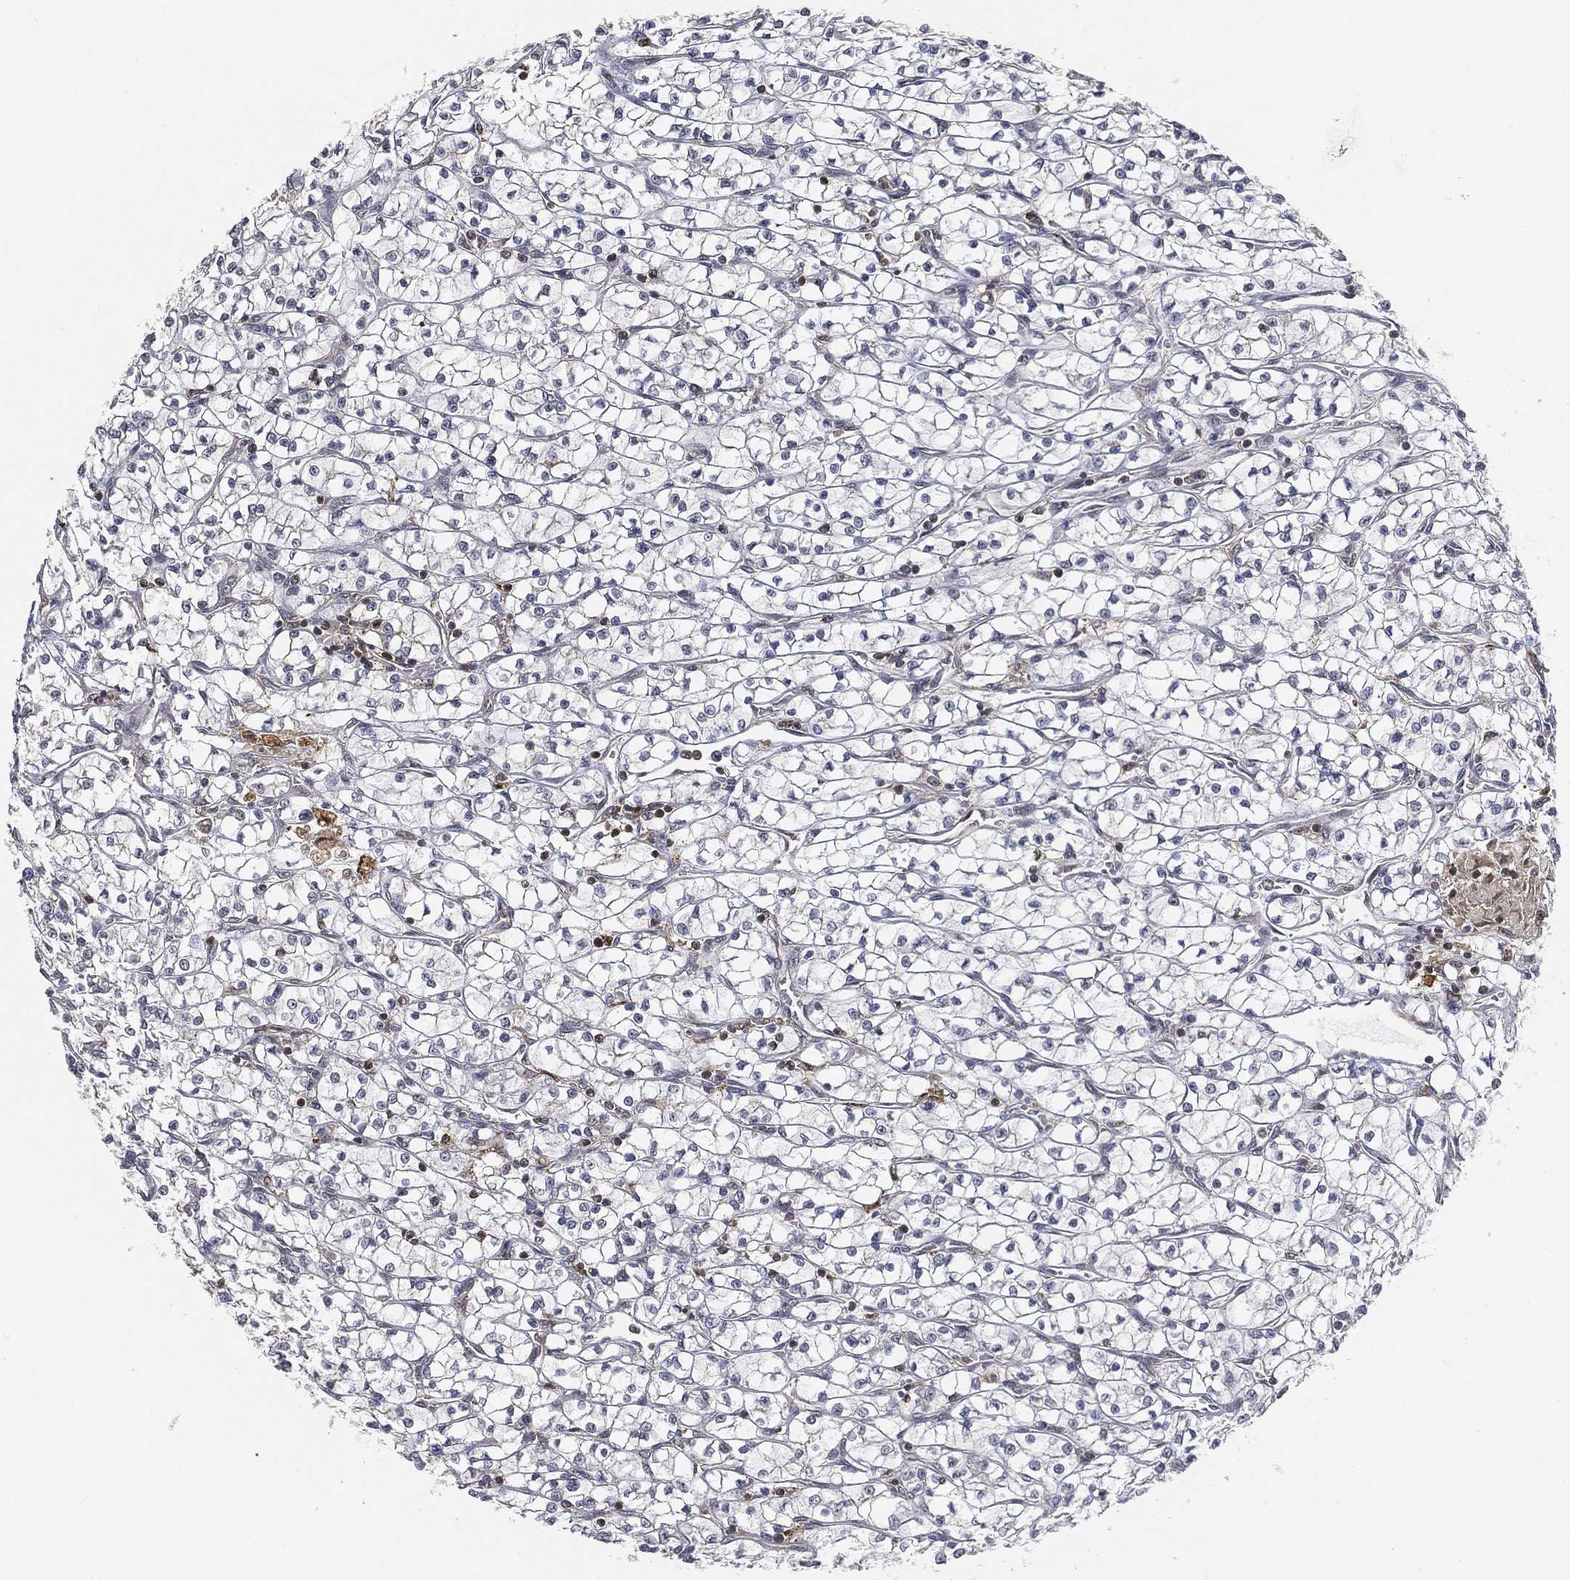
{"staining": {"intensity": "negative", "quantity": "none", "location": "none"}, "tissue": "renal cancer", "cell_type": "Tumor cells", "image_type": "cancer", "snomed": [{"axis": "morphology", "description": "Adenocarcinoma, NOS"}, {"axis": "topography", "description": "Kidney"}], "caption": "Renal cancer was stained to show a protein in brown. There is no significant staining in tumor cells.", "gene": "WDR26", "patient": {"sex": "female", "age": 64}}